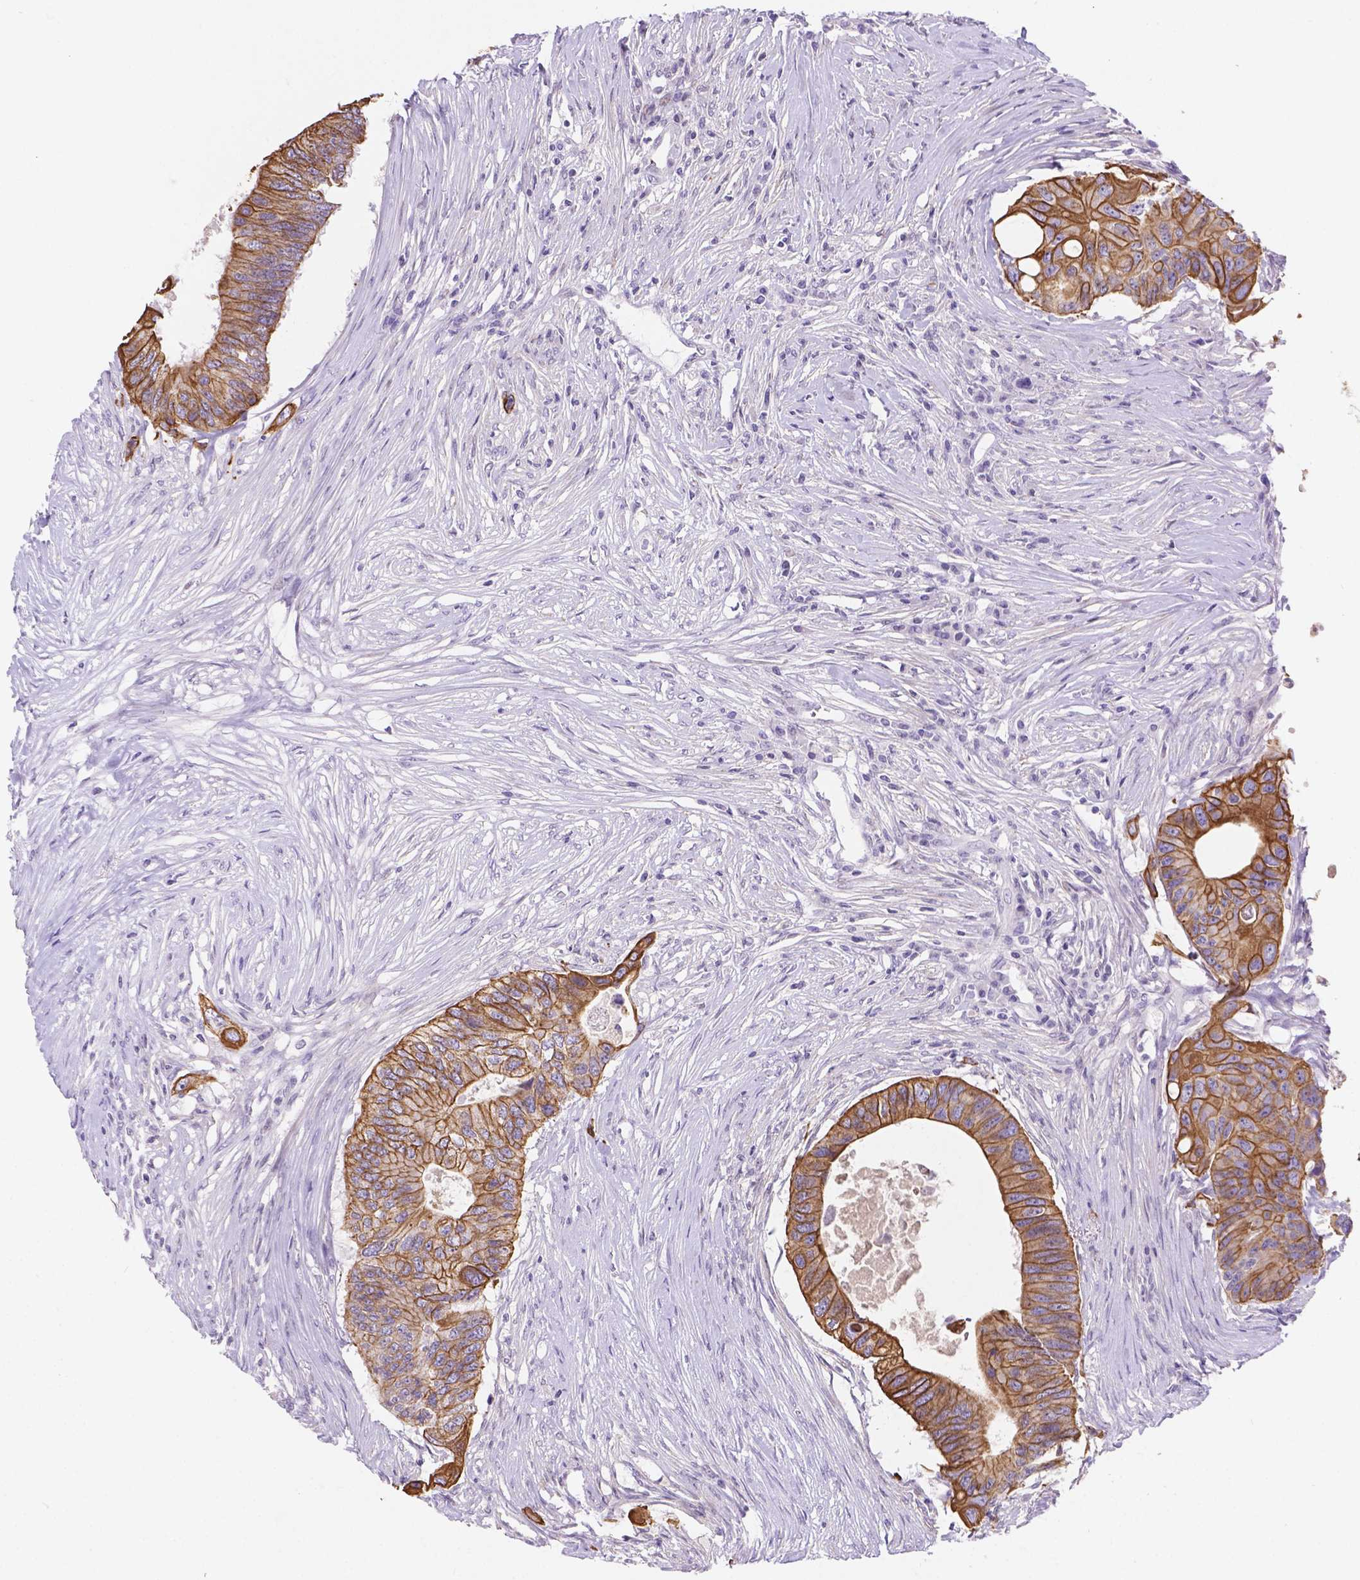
{"staining": {"intensity": "moderate", "quantity": ">75%", "location": "cytoplasmic/membranous"}, "tissue": "colorectal cancer", "cell_type": "Tumor cells", "image_type": "cancer", "snomed": [{"axis": "morphology", "description": "Adenocarcinoma, NOS"}, {"axis": "topography", "description": "Colon"}], "caption": "Protein analysis of colorectal cancer tissue exhibits moderate cytoplasmic/membranous expression in approximately >75% of tumor cells.", "gene": "DMWD", "patient": {"sex": "male", "age": 71}}